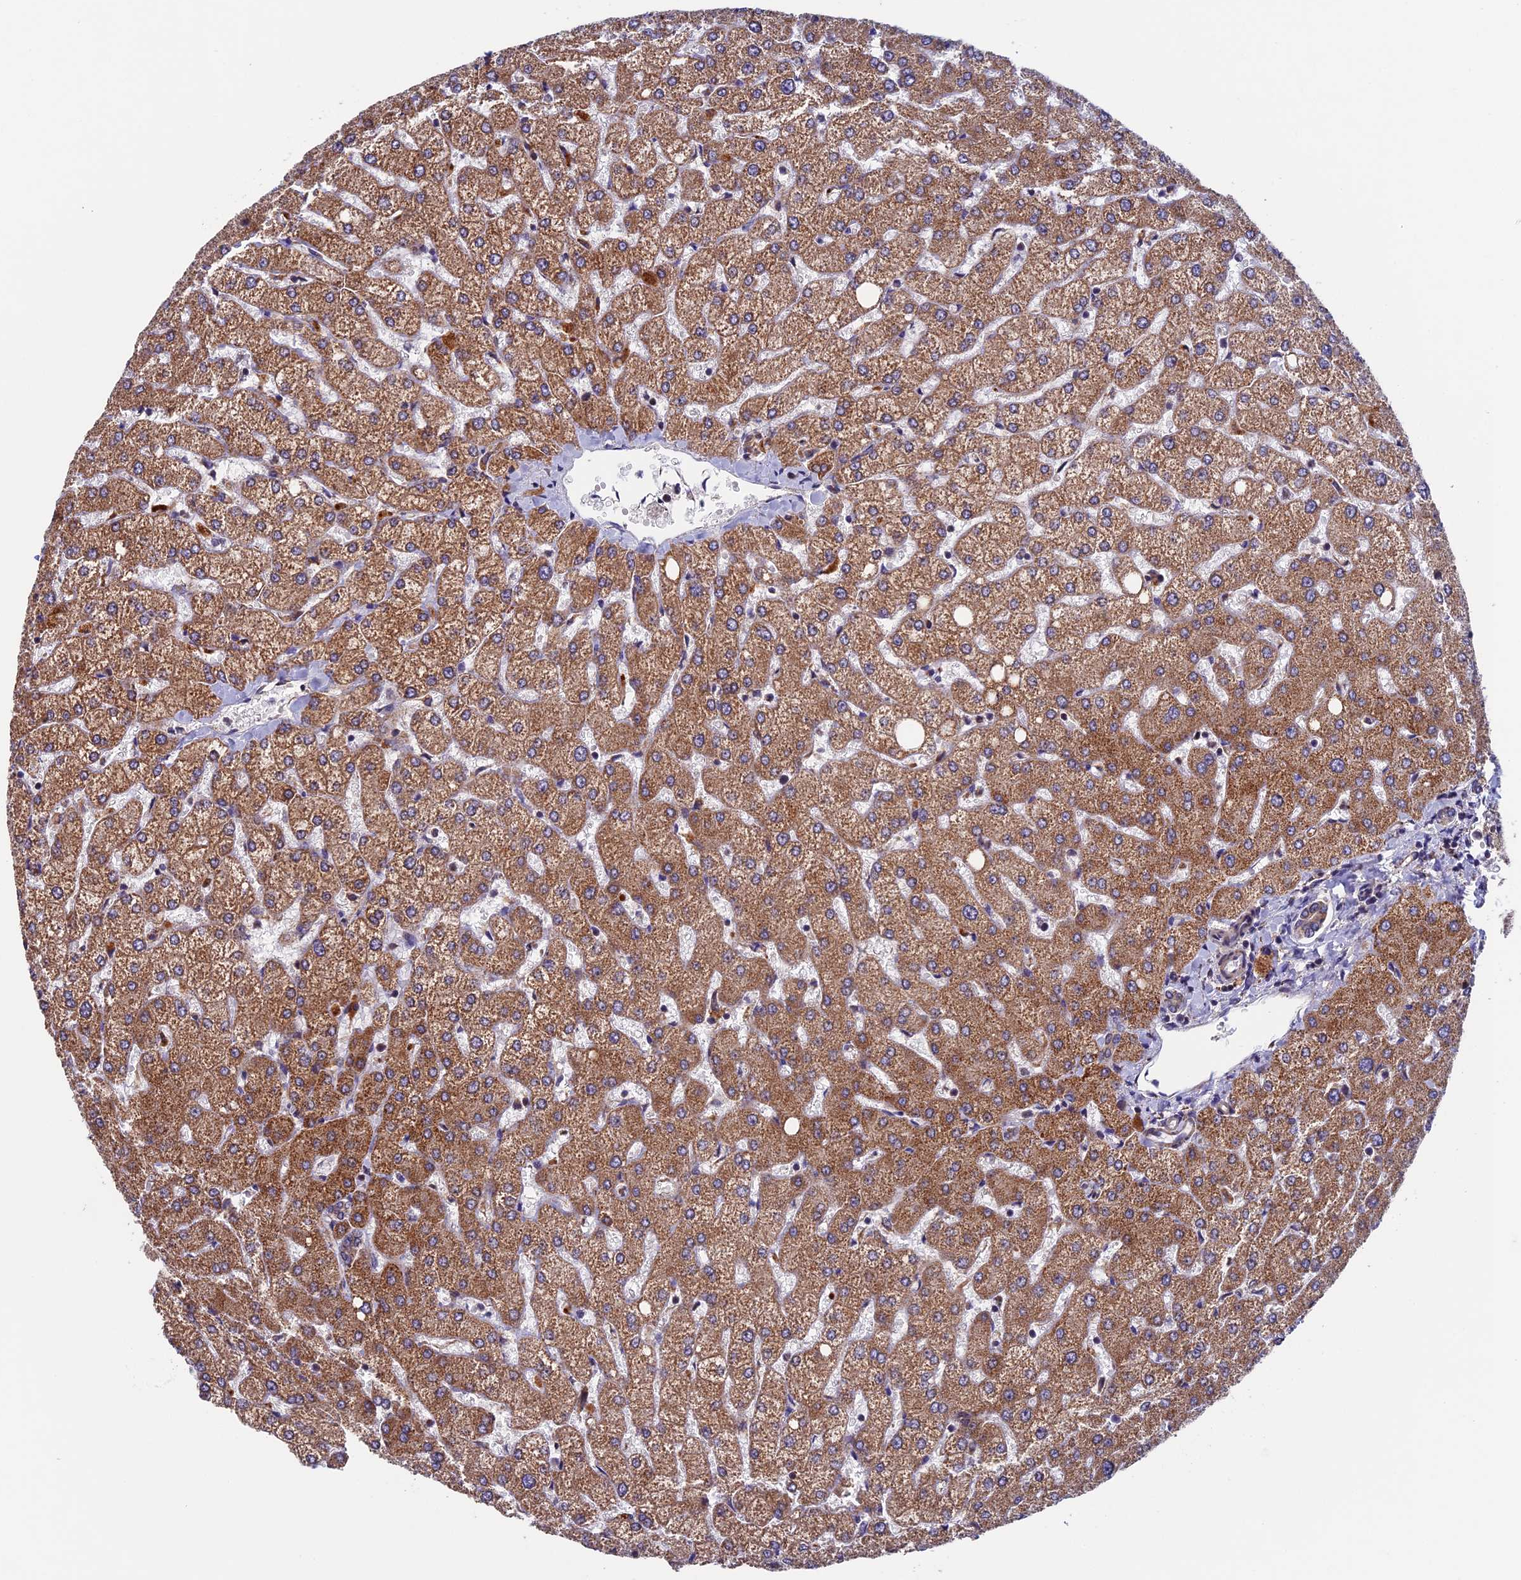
{"staining": {"intensity": "weak", "quantity": "25%-75%", "location": "cytoplasmic/membranous"}, "tissue": "liver", "cell_type": "Cholangiocytes", "image_type": "normal", "snomed": [{"axis": "morphology", "description": "Normal tissue, NOS"}, {"axis": "topography", "description": "Liver"}], "caption": "Protein expression analysis of benign liver shows weak cytoplasmic/membranous staining in approximately 25%-75% of cholangiocytes.", "gene": "RNF17", "patient": {"sex": "female", "age": 54}}